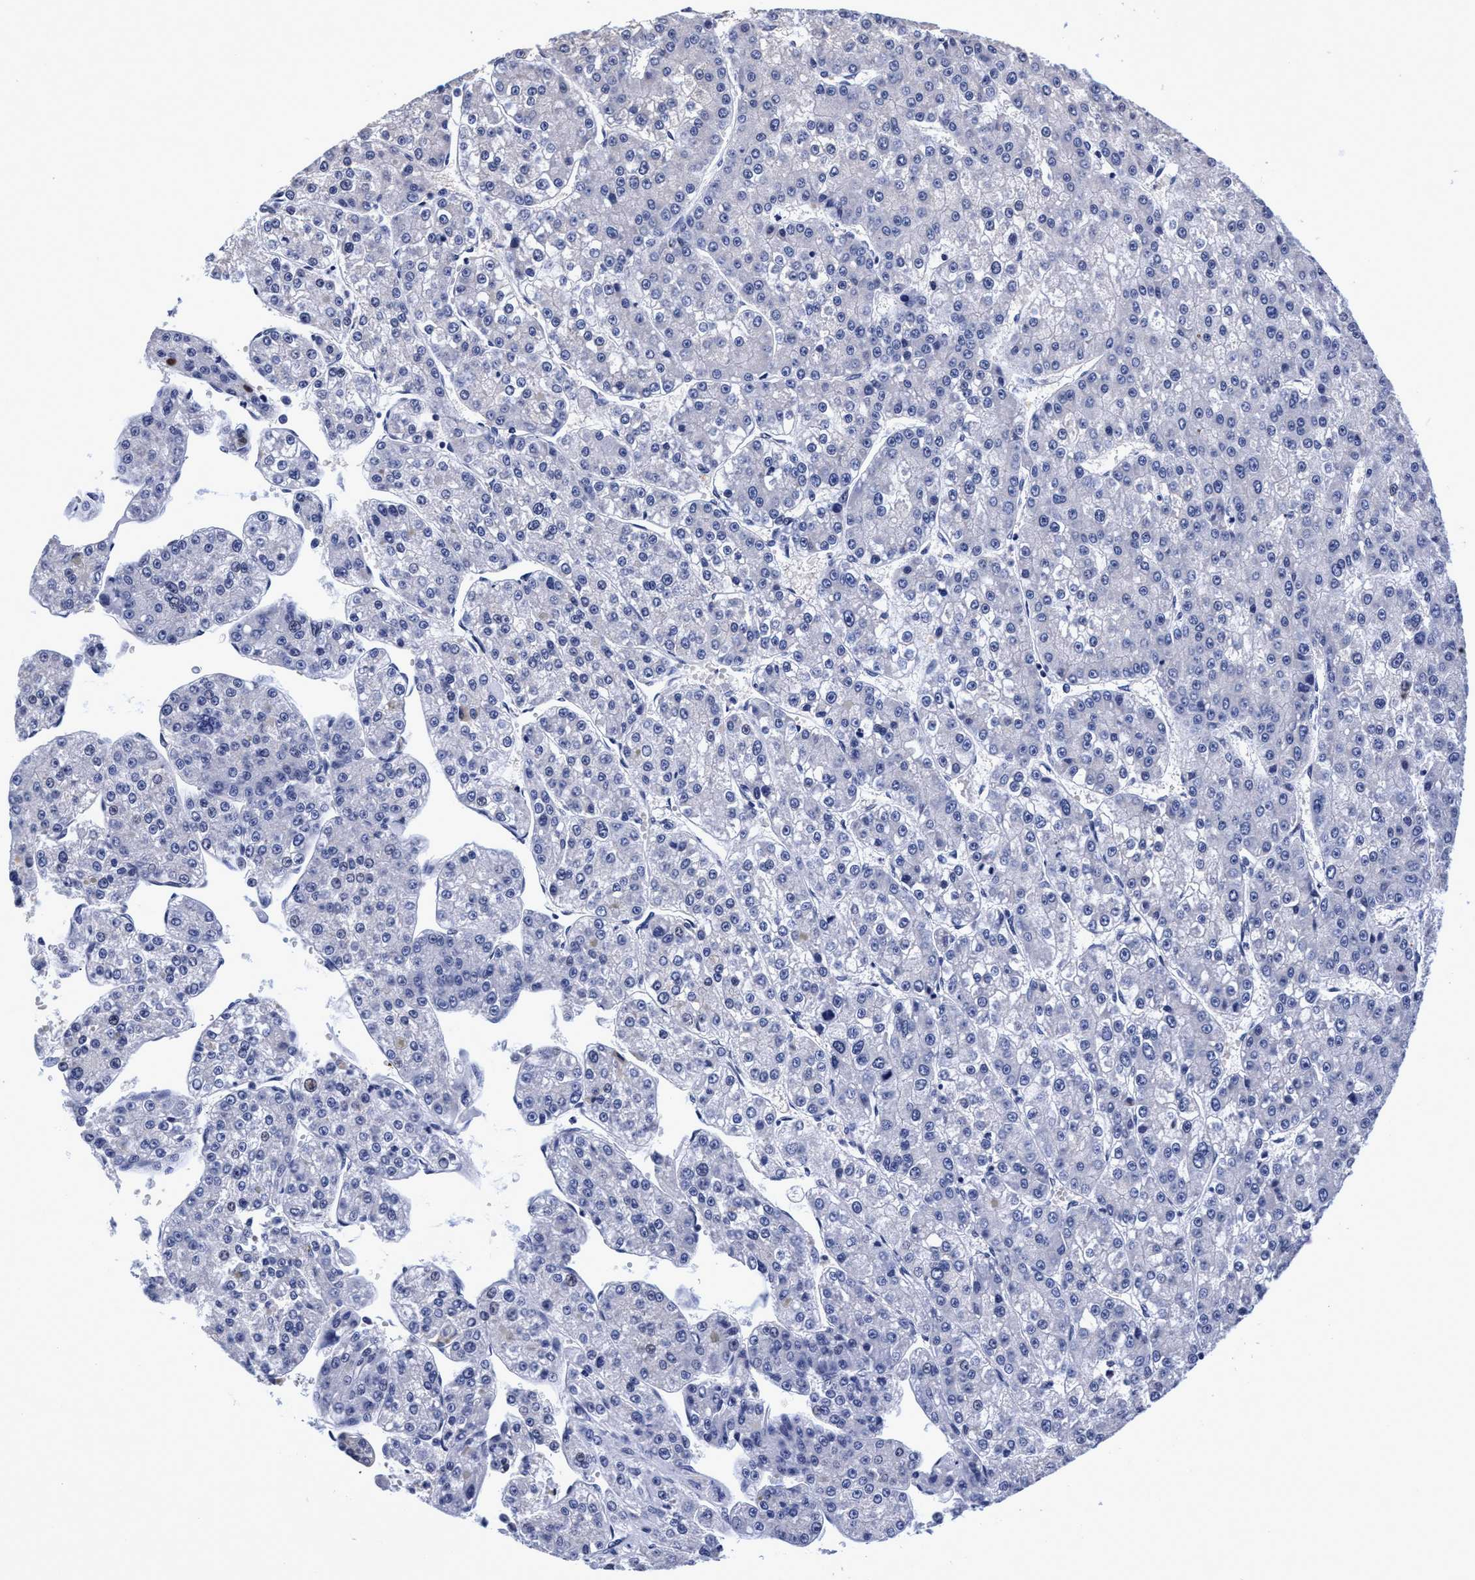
{"staining": {"intensity": "negative", "quantity": "none", "location": "none"}, "tissue": "liver cancer", "cell_type": "Tumor cells", "image_type": "cancer", "snomed": [{"axis": "morphology", "description": "Carcinoma, Hepatocellular, NOS"}, {"axis": "topography", "description": "Liver"}], "caption": "Liver cancer (hepatocellular carcinoma) stained for a protein using IHC displays no expression tumor cells.", "gene": "PLPPR1", "patient": {"sex": "female", "age": 73}}